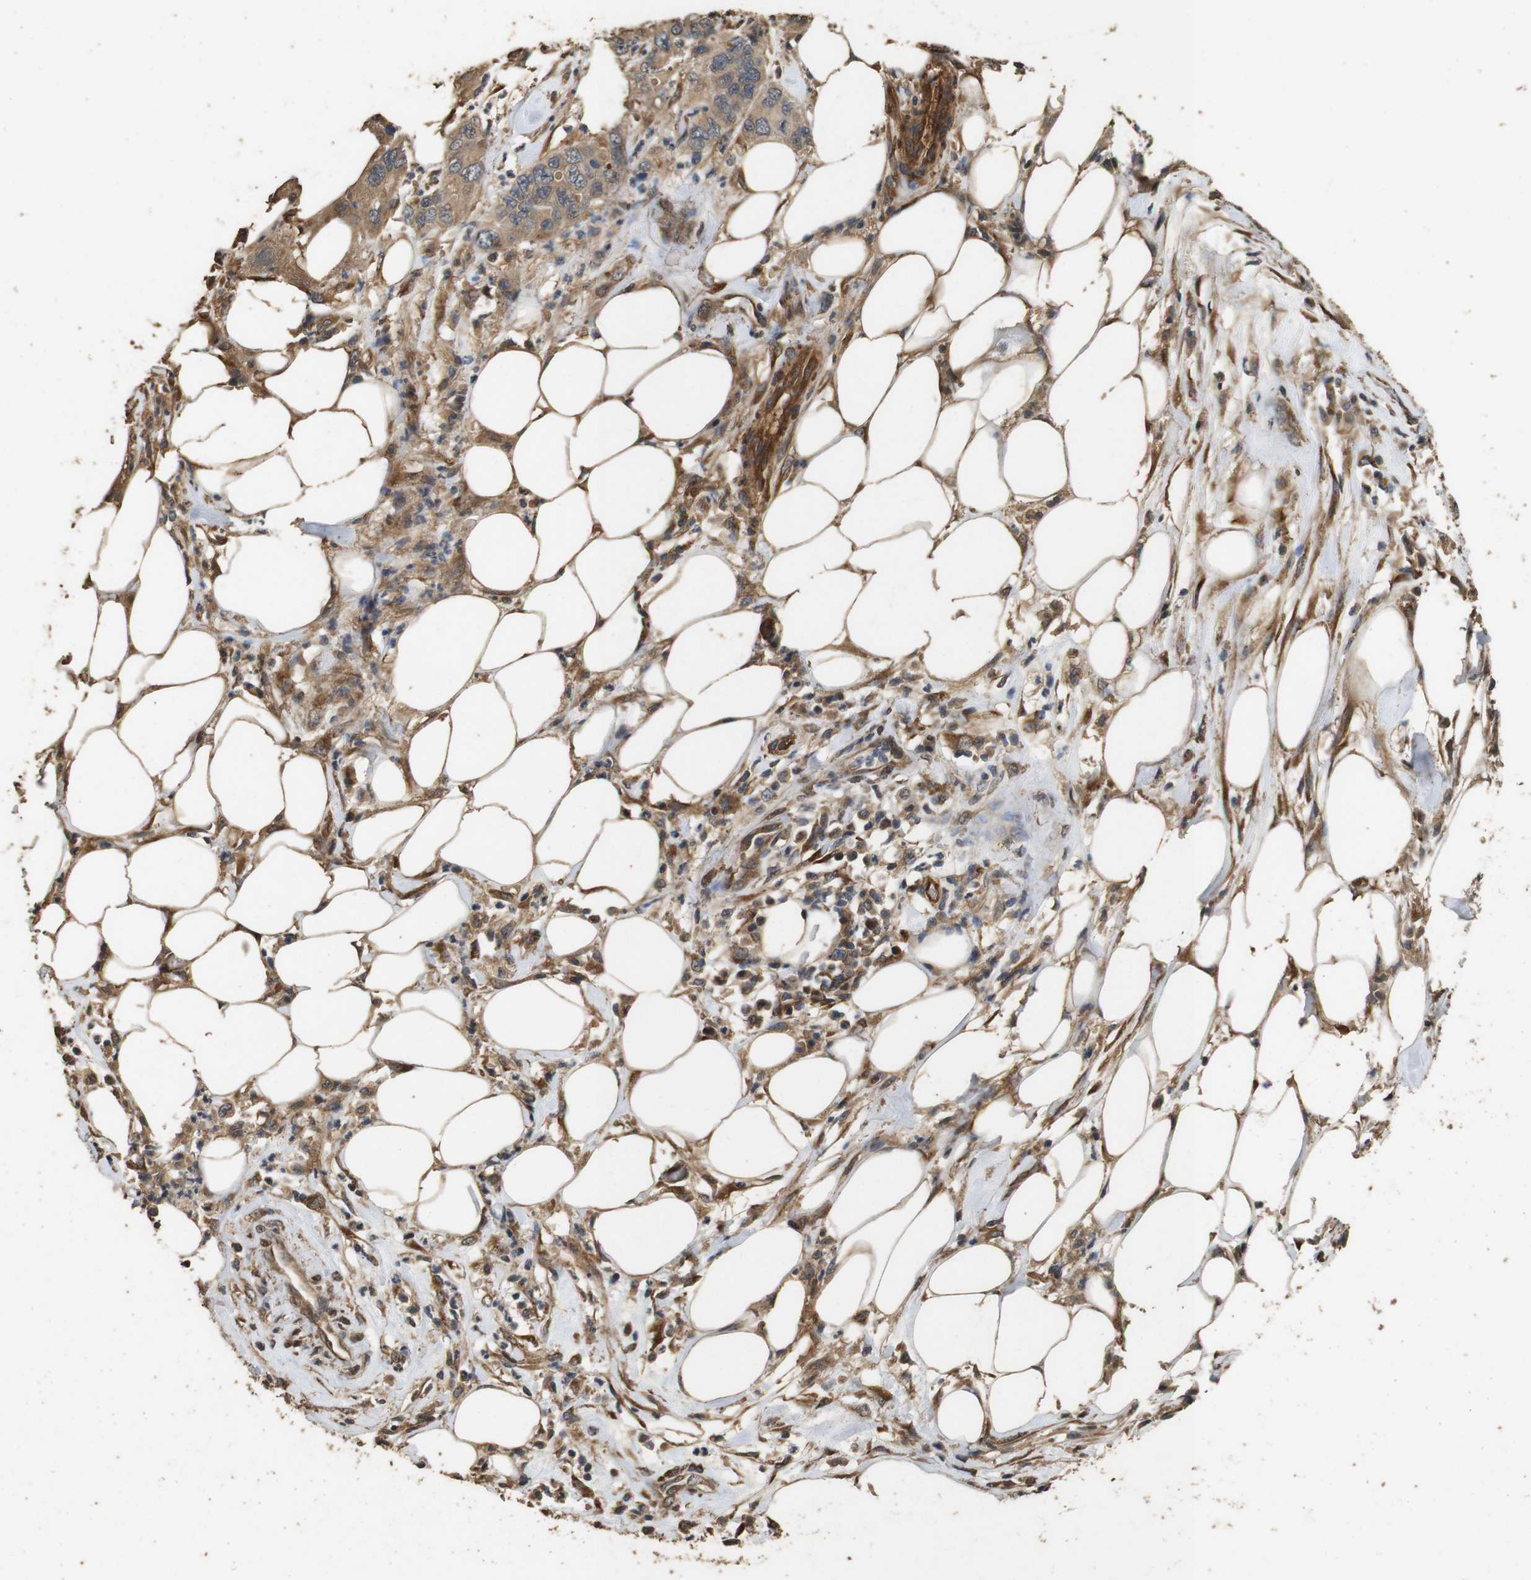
{"staining": {"intensity": "moderate", "quantity": ">75%", "location": "cytoplasmic/membranous"}, "tissue": "pancreatic cancer", "cell_type": "Tumor cells", "image_type": "cancer", "snomed": [{"axis": "morphology", "description": "Adenocarcinoma, NOS"}, {"axis": "topography", "description": "Pancreas"}], "caption": "This is an image of immunohistochemistry (IHC) staining of pancreatic cancer, which shows moderate staining in the cytoplasmic/membranous of tumor cells.", "gene": "CNPY4", "patient": {"sex": "female", "age": 71}}